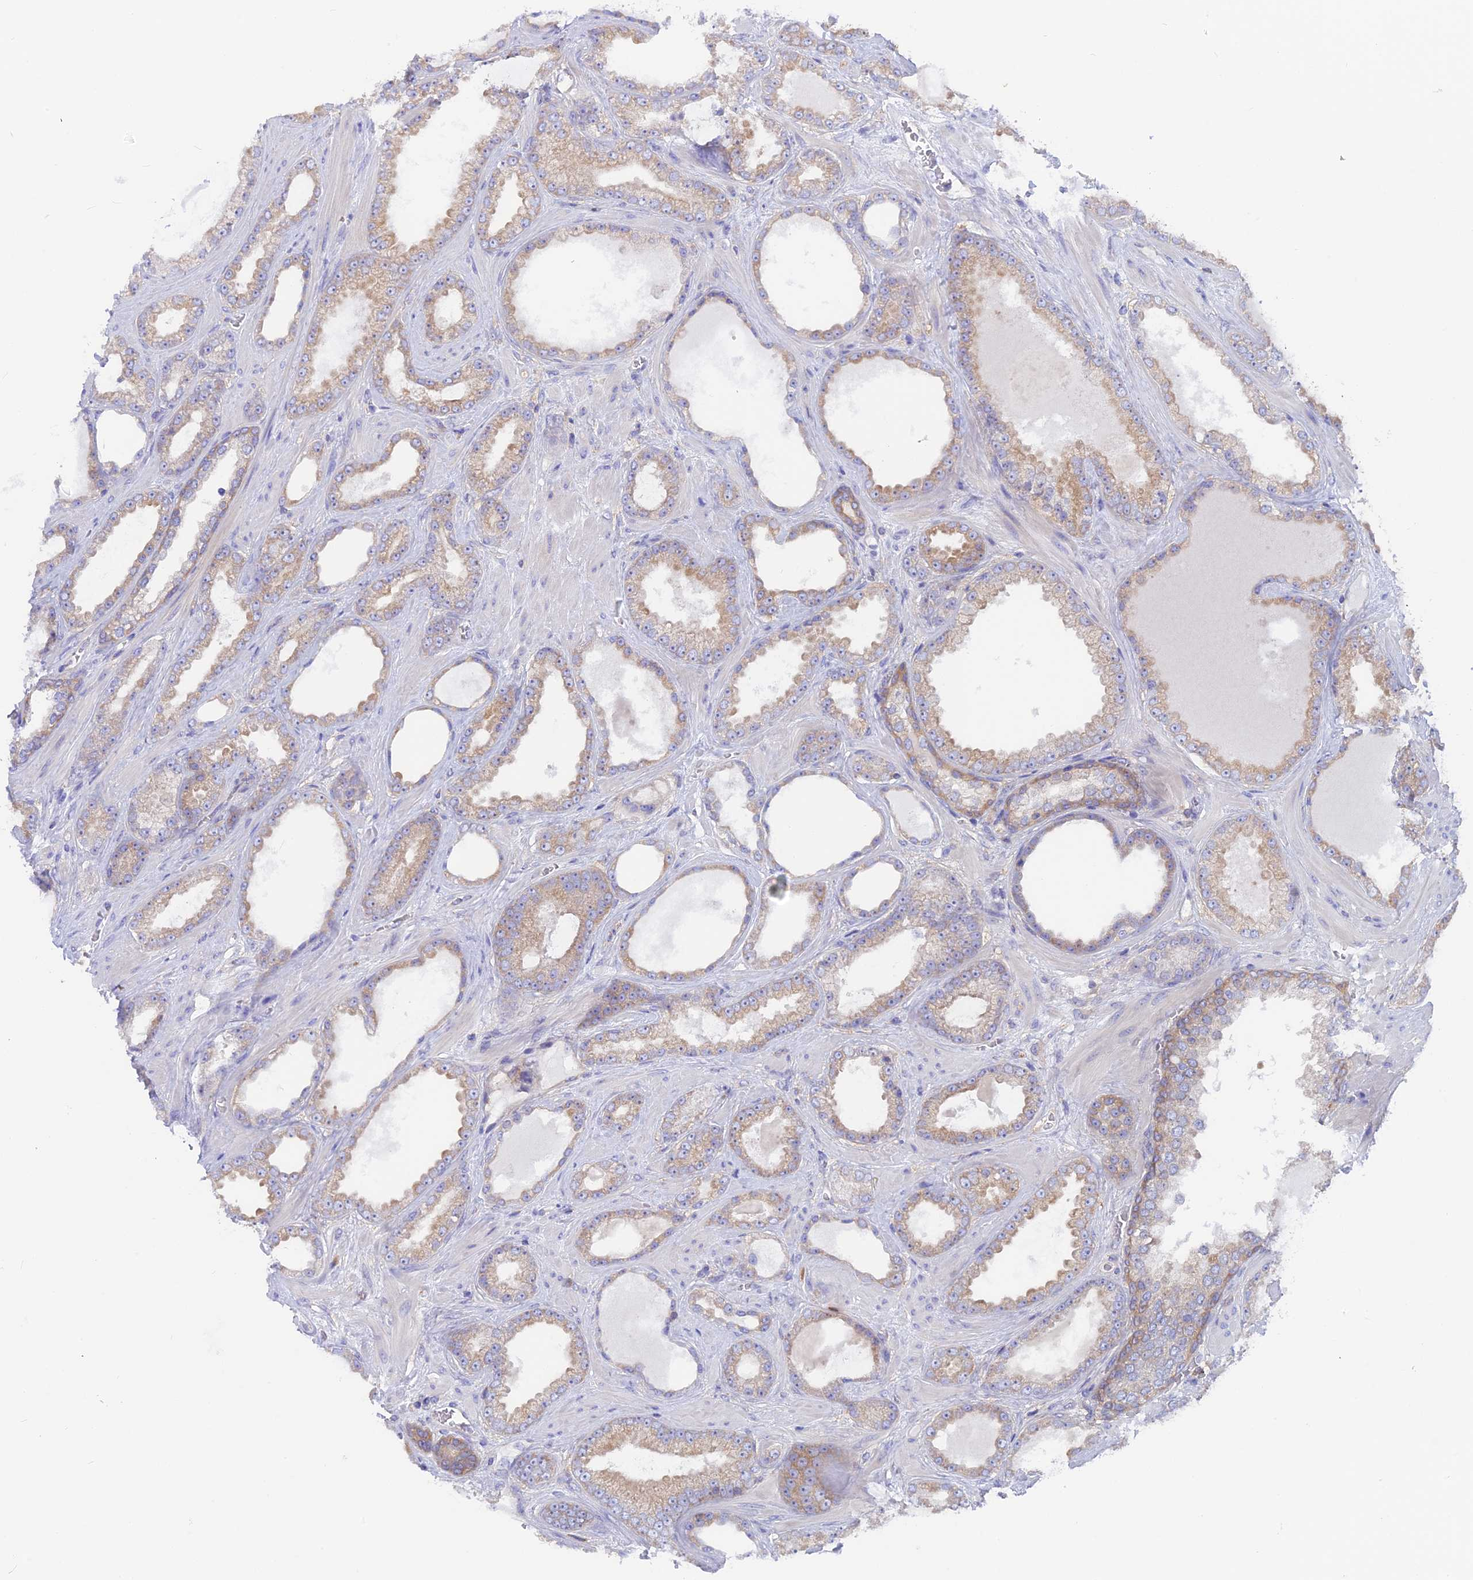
{"staining": {"intensity": "weak", "quantity": "25%-75%", "location": "cytoplasmic/membranous"}, "tissue": "prostate cancer", "cell_type": "Tumor cells", "image_type": "cancer", "snomed": [{"axis": "morphology", "description": "Adenocarcinoma, Low grade"}, {"axis": "topography", "description": "Prostate"}], "caption": "About 25%-75% of tumor cells in prostate cancer (adenocarcinoma (low-grade)) reveal weak cytoplasmic/membranous protein staining as visualized by brown immunohistochemical staining.", "gene": "LZTFL1", "patient": {"sex": "male", "age": 57}}